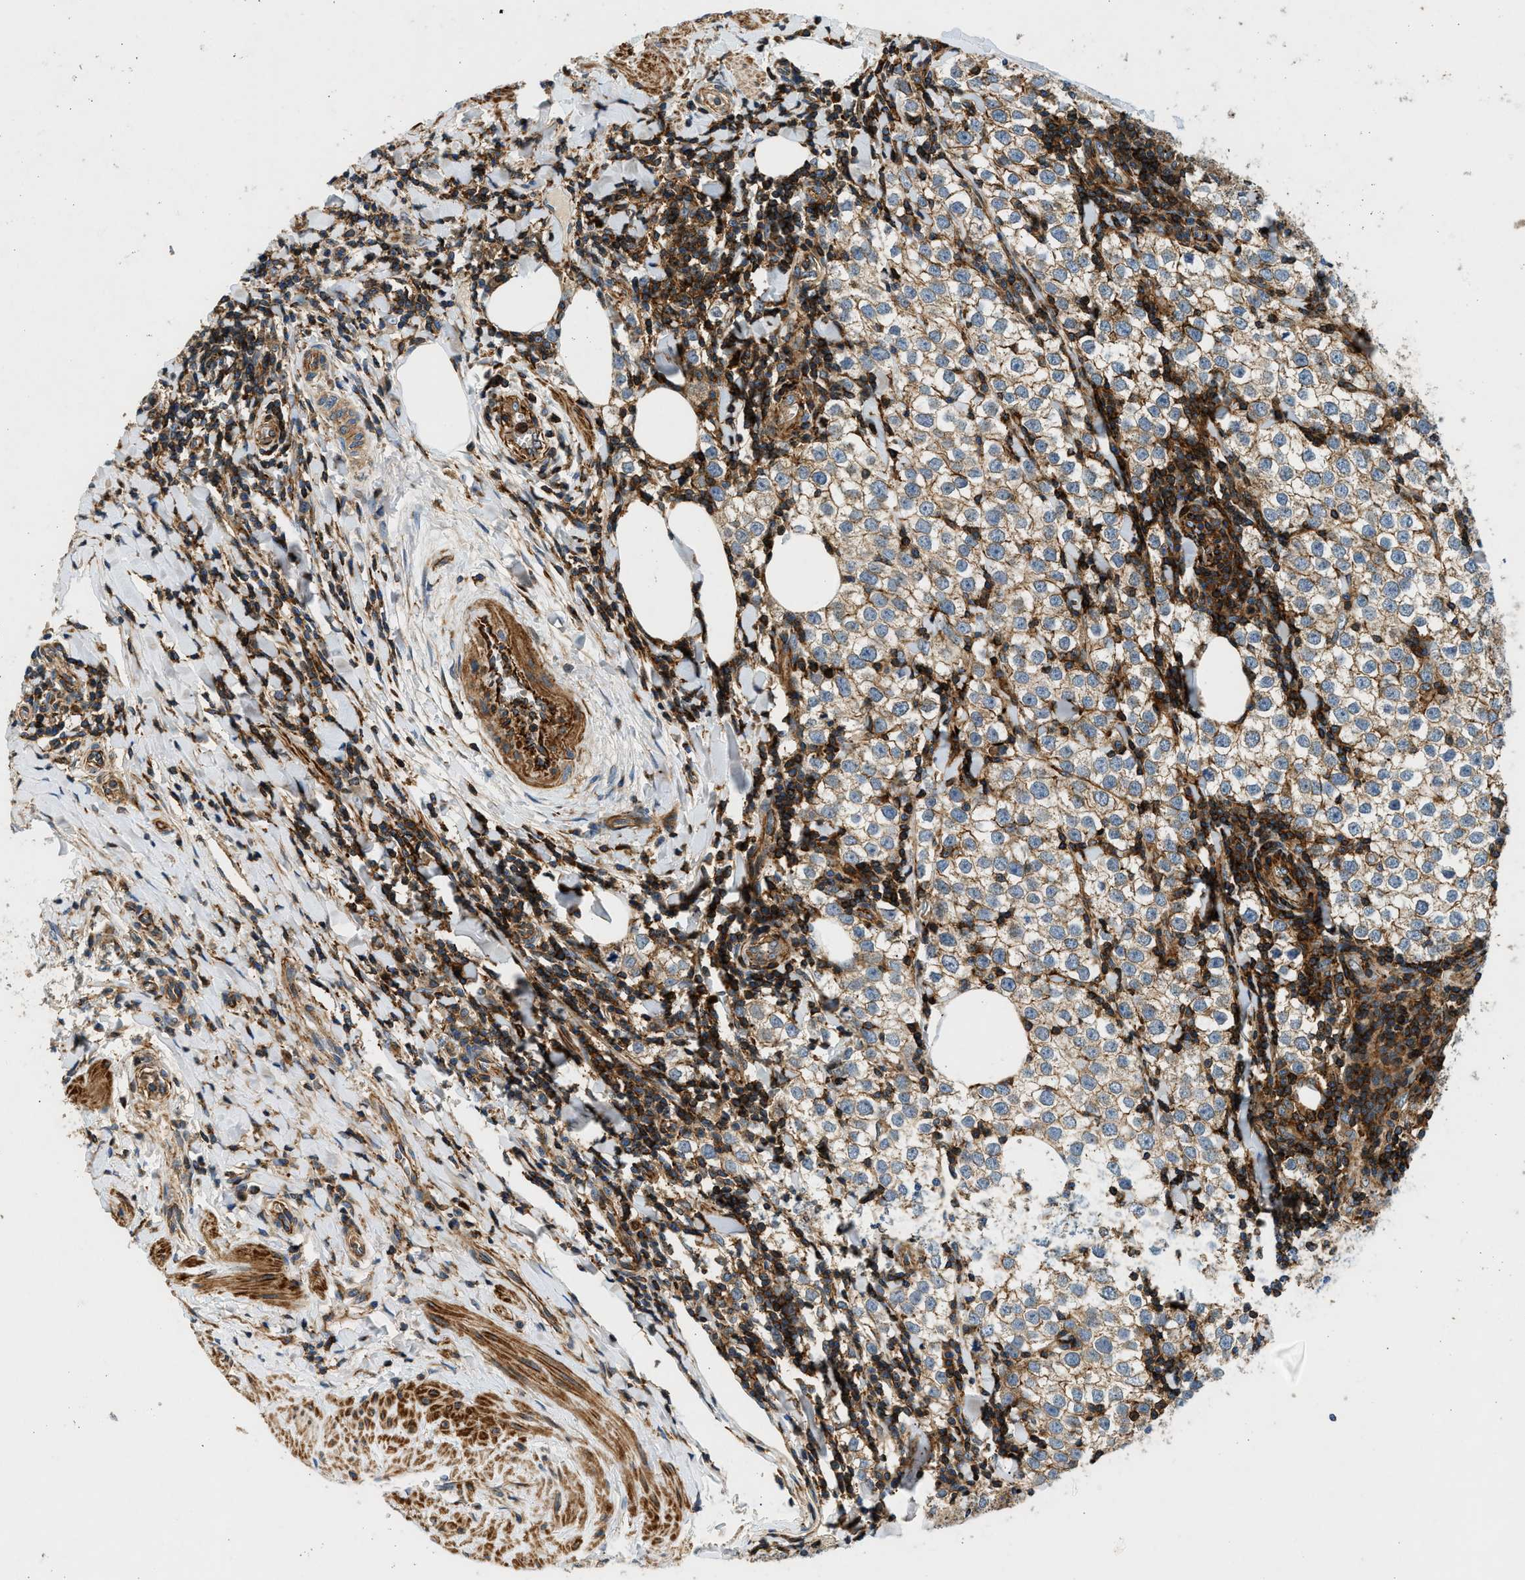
{"staining": {"intensity": "moderate", "quantity": ">75%", "location": "cytoplasmic/membranous"}, "tissue": "testis cancer", "cell_type": "Tumor cells", "image_type": "cancer", "snomed": [{"axis": "morphology", "description": "Seminoma, NOS"}, {"axis": "morphology", "description": "Carcinoma, Embryonal, NOS"}, {"axis": "topography", "description": "Testis"}], "caption": "Testis embryonal carcinoma stained with immunohistochemistry shows moderate cytoplasmic/membranous staining in about >75% of tumor cells.", "gene": "DHODH", "patient": {"sex": "male", "age": 36}}